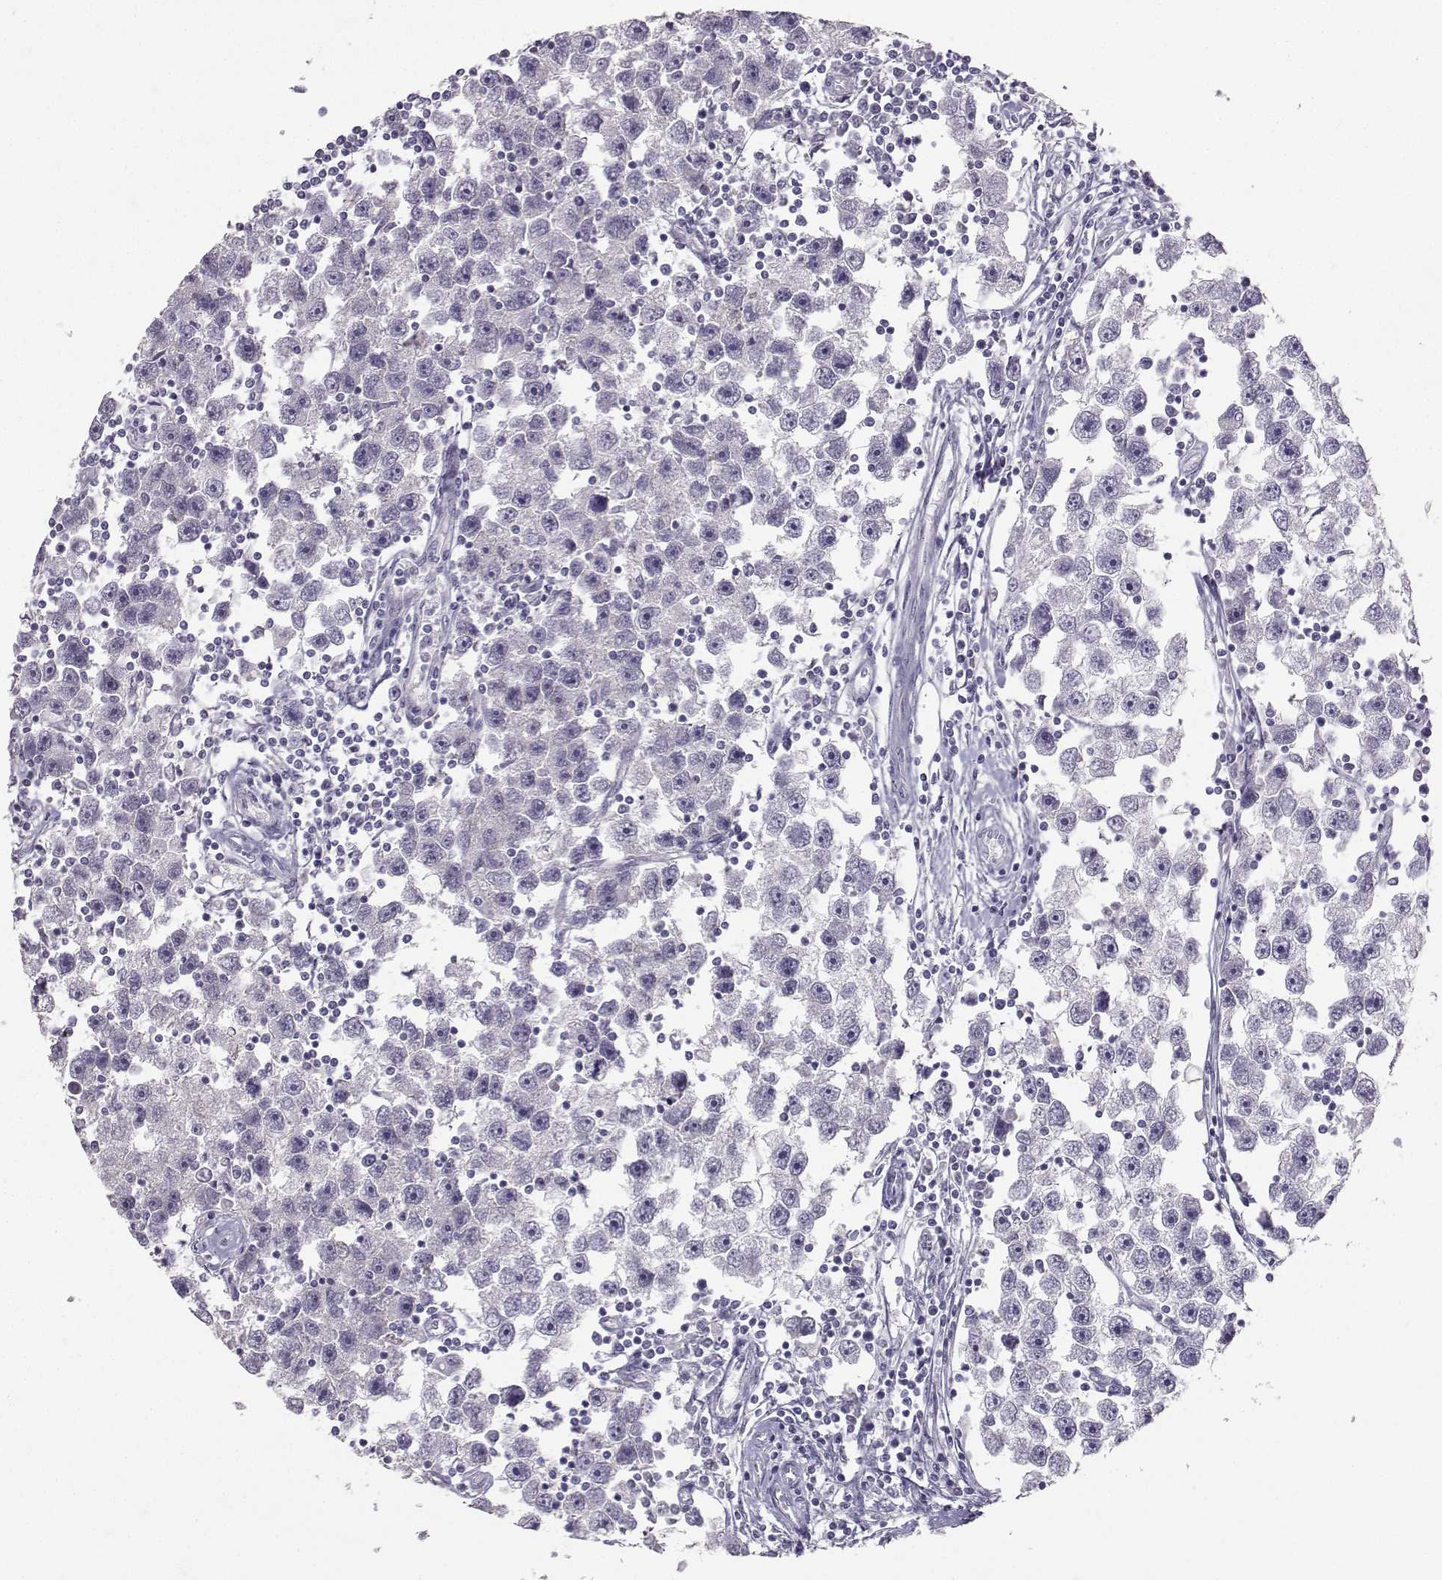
{"staining": {"intensity": "negative", "quantity": "none", "location": "none"}, "tissue": "testis cancer", "cell_type": "Tumor cells", "image_type": "cancer", "snomed": [{"axis": "morphology", "description": "Seminoma, NOS"}, {"axis": "topography", "description": "Testis"}], "caption": "Tumor cells show no significant protein positivity in seminoma (testis).", "gene": "PKP2", "patient": {"sex": "male", "age": 30}}